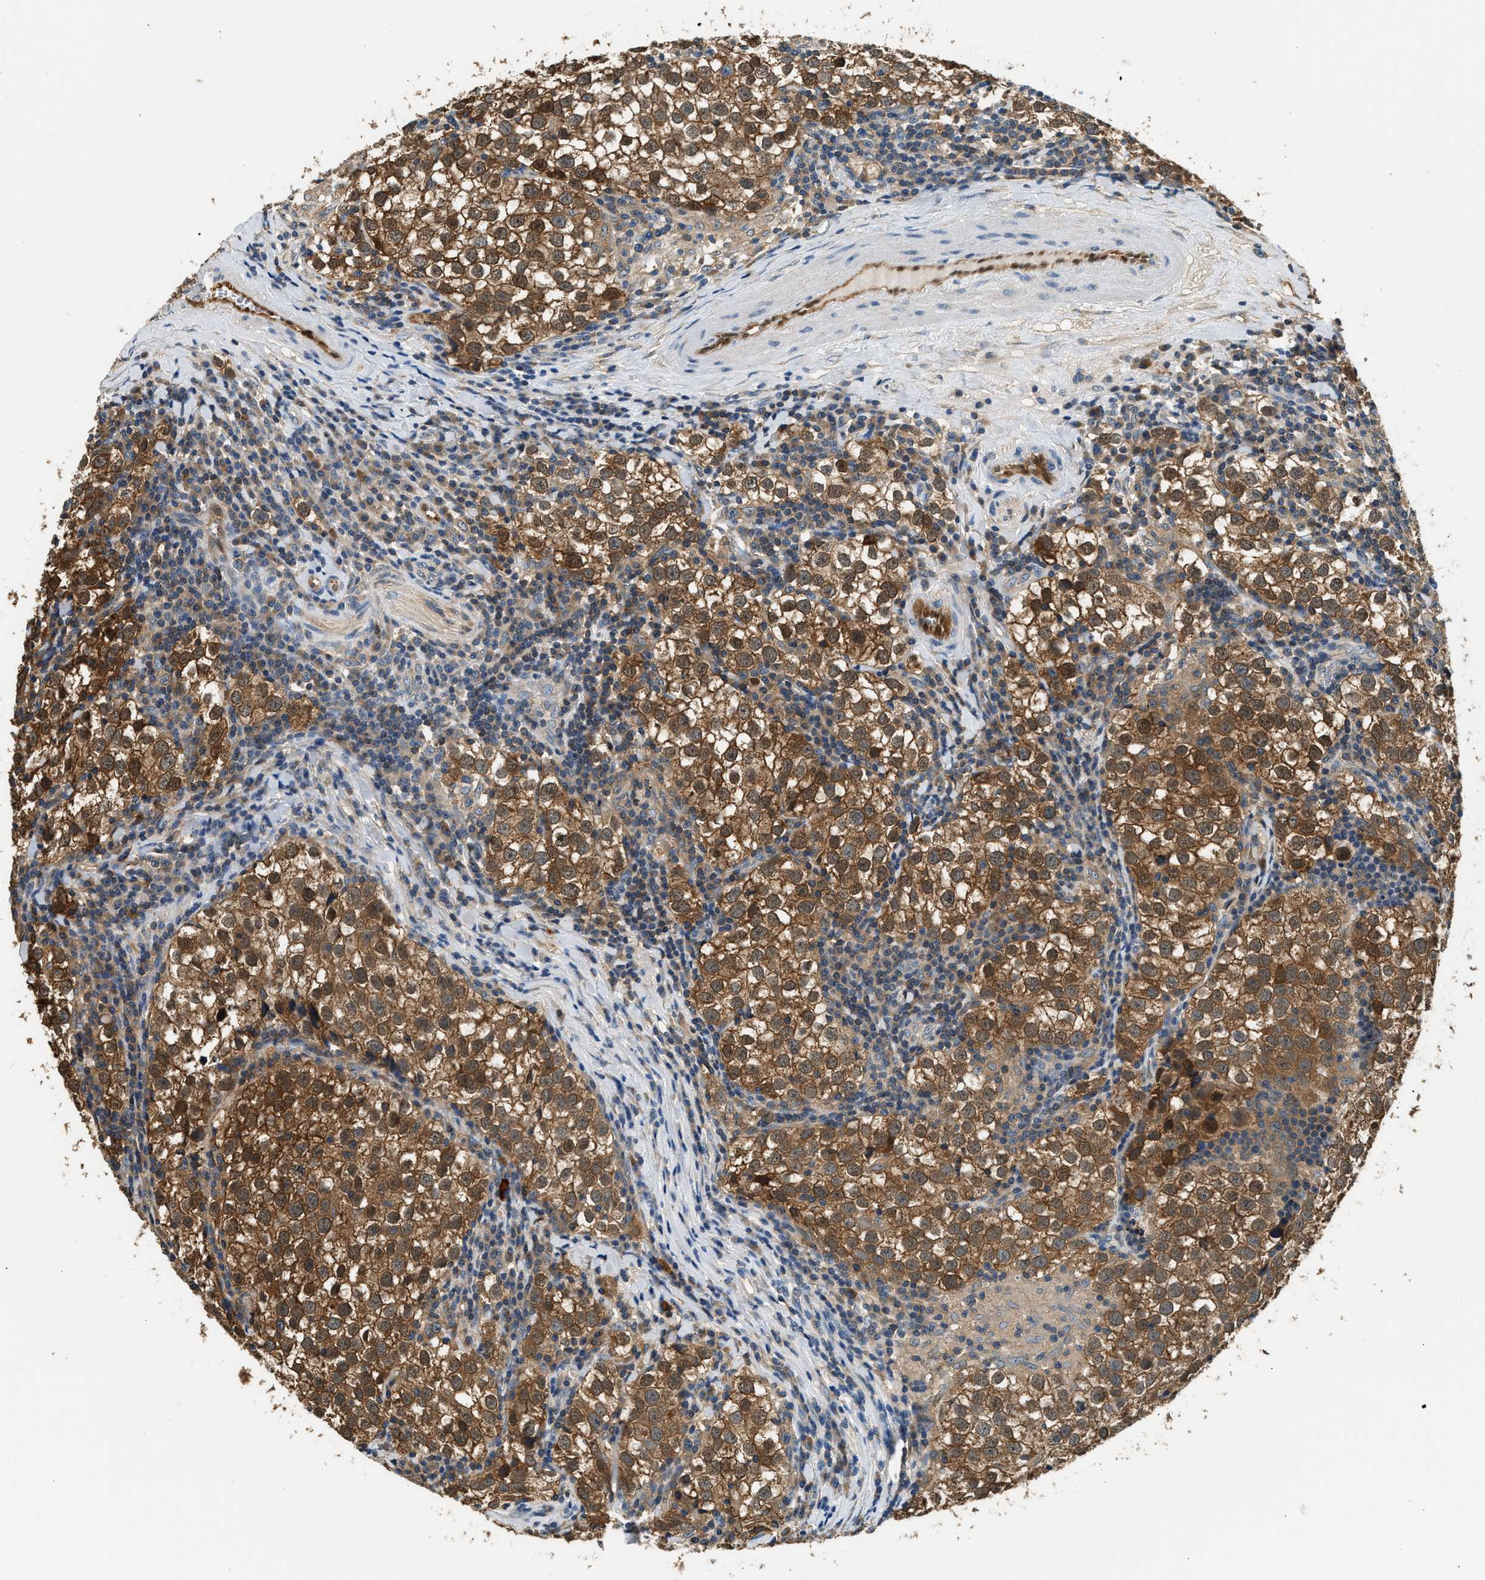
{"staining": {"intensity": "moderate", "quantity": ">75%", "location": "cytoplasmic/membranous,nuclear"}, "tissue": "testis cancer", "cell_type": "Tumor cells", "image_type": "cancer", "snomed": [{"axis": "morphology", "description": "Seminoma, NOS"}, {"axis": "morphology", "description": "Carcinoma, Embryonal, NOS"}, {"axis": "topography", "description": "Testis"}], "caption": "Immunohistochemistry (IHC) histopathology image of testis embryonal carcinoma stained for a protein (brown), which shows medium levels of moderate cytoplasmic/membranous and nuclear positivity in approximately >75% of tumor cells.", "gene": "ANXA3", "patient": {"sex": "male", "age": 36}}